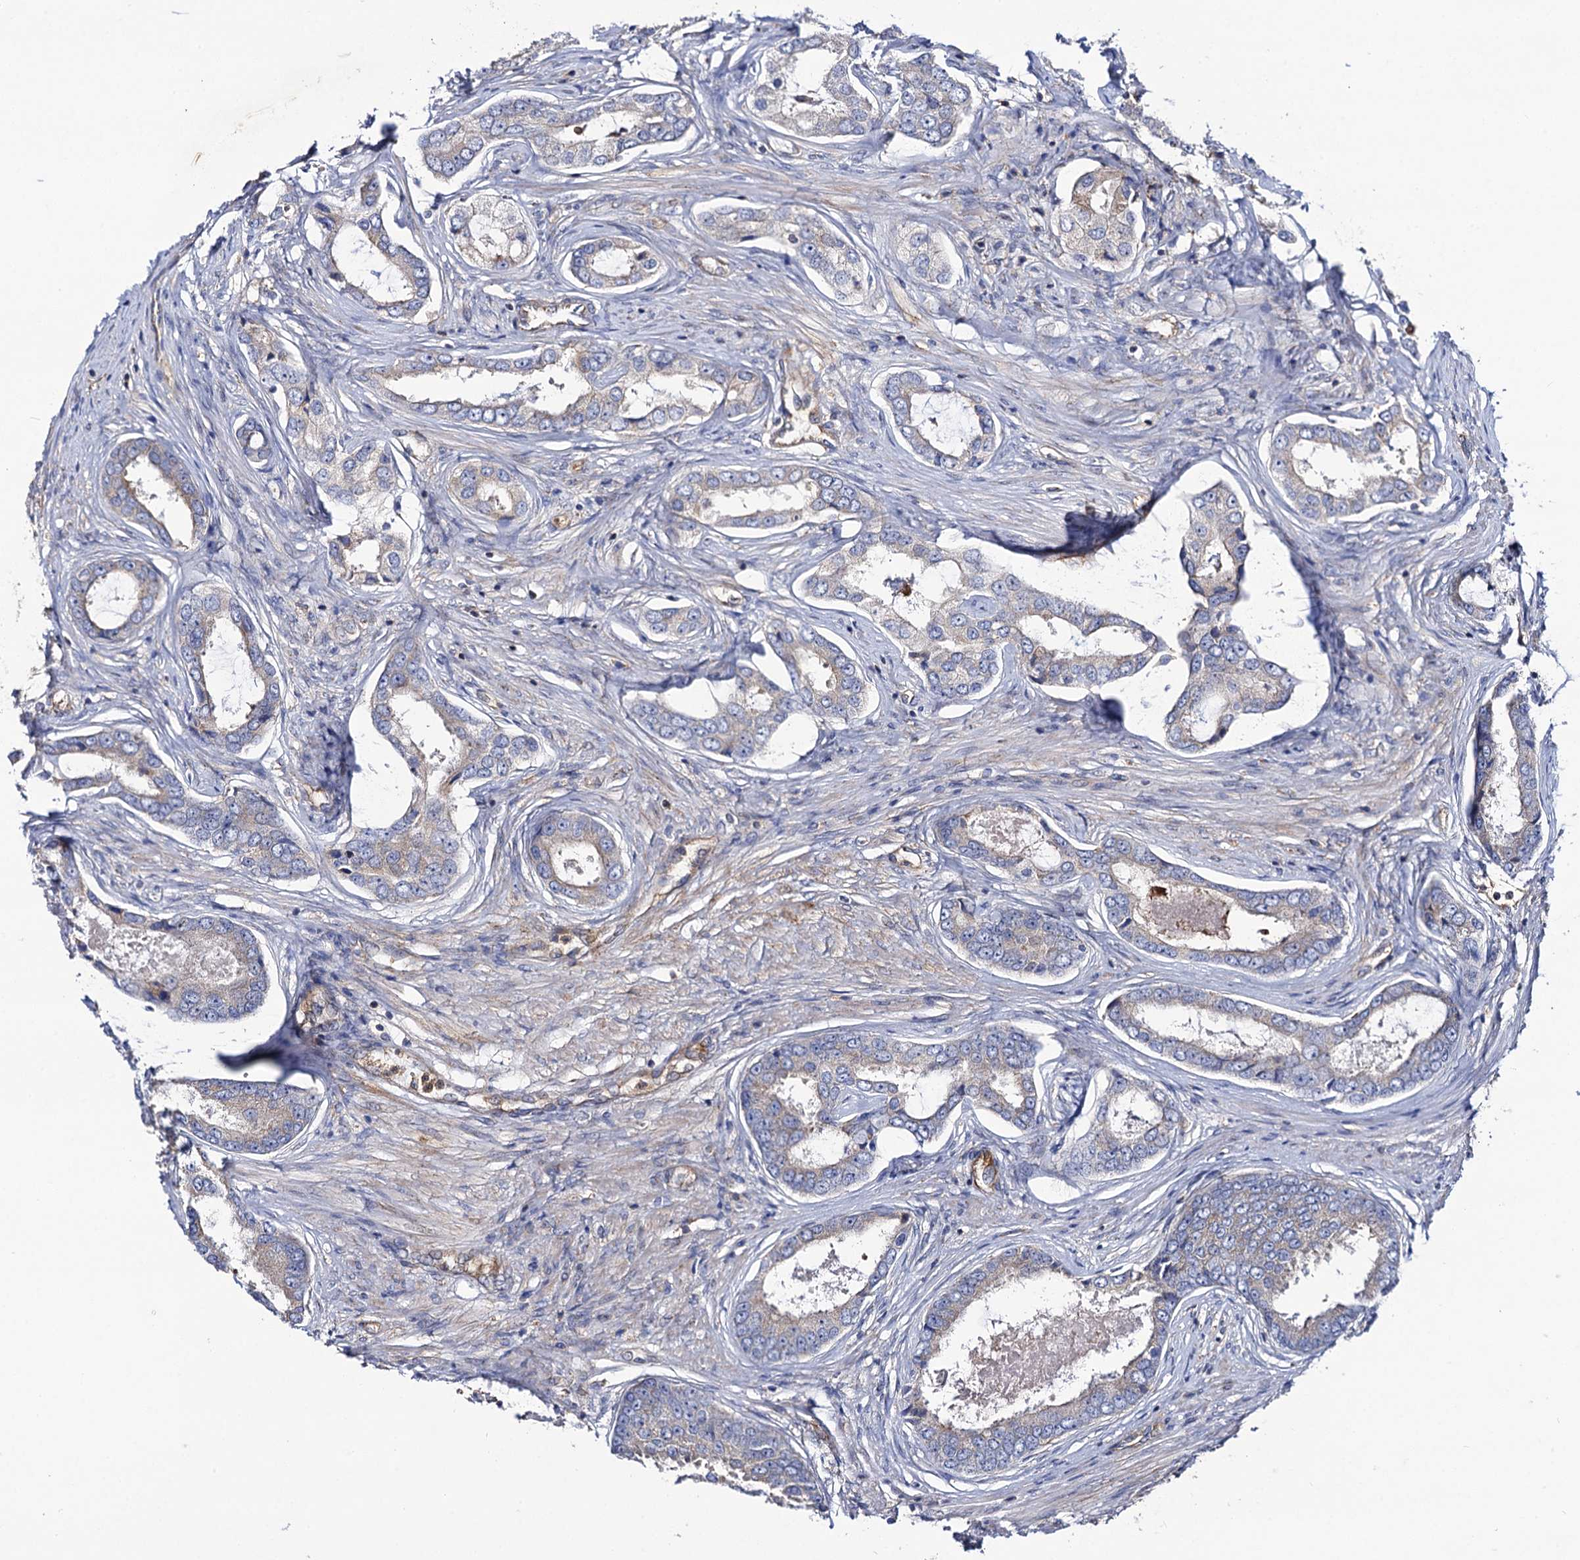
{"staining": {"intensity": "negative", "quantity": "none", "location": "none"}, "tissue": "prostate cancer", "cell_type": "Tumor cells", "image_type": "cancer", "snomed": [{"axis": "morphology", "description": "Adenocarcinoma, Low grade"}, {"axis": "topography", "description": "Prostate"}], "caption": "There is no significant positivity in tumor cells of adenocarcinoma (low-grade) (prostate).", "gene": "DYDC1", "patient": {"sex": "male", "age": 68}}